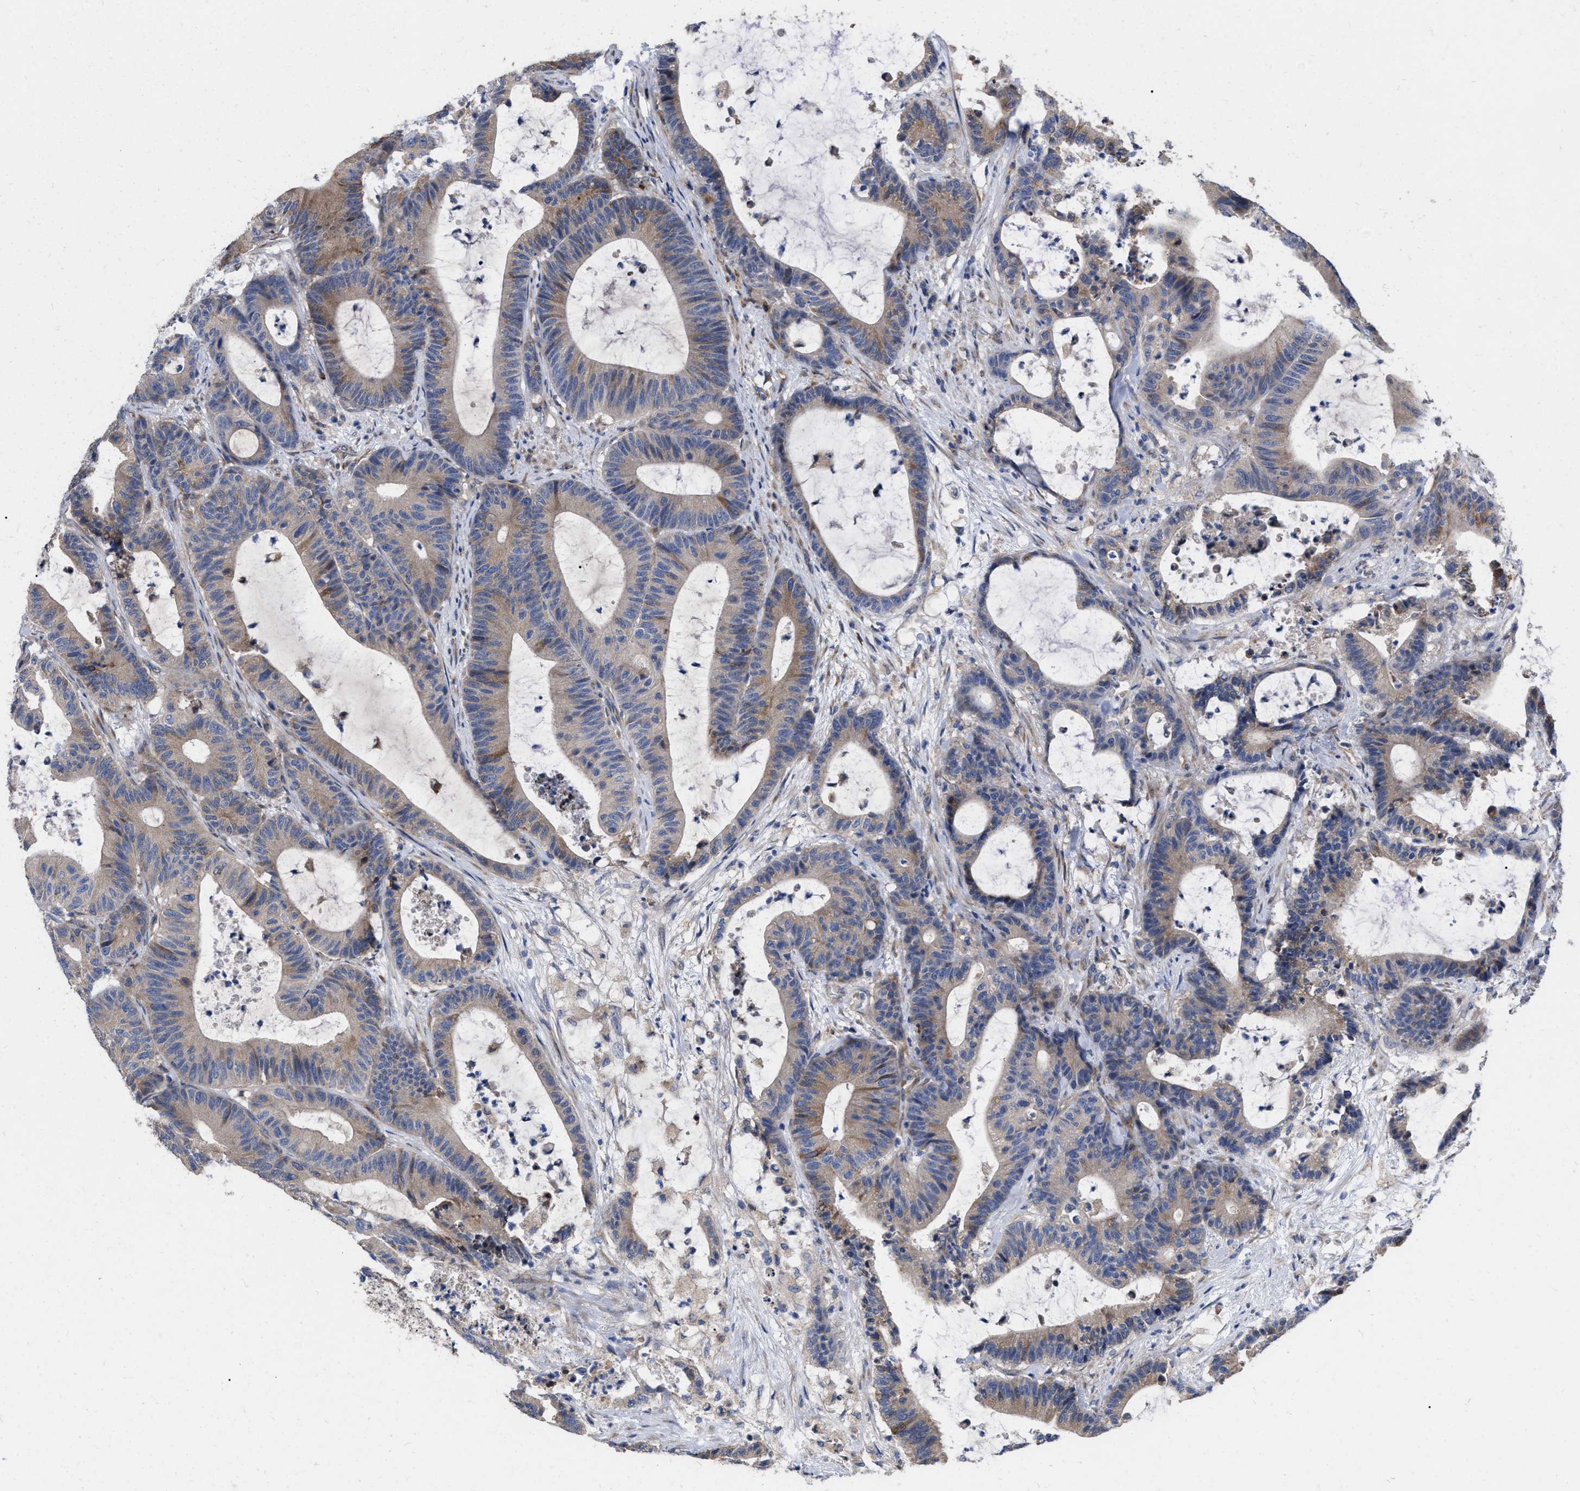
{"staining": {"intensity": "weak", "quantity": "25%-75%", "location": "cytoplasmic/membranous"}, "tissue": "colorectal cancer", "cell_type": "Tumor cells", "image_type": "cancer", "snomed": [{"axis": "morphology", "description": "Adenocarcinoma, NOS"}, {"axis": "topography", "description": "Colon"}], "caption": "Protein staining of adenocarcinoma (colorectal) tissue reveals weak cytoplasmic/membranous positivity in about 25%-75% of tumor cells.", "gene": "MLST8", "patient": {"sex": "female", "age": 84}}